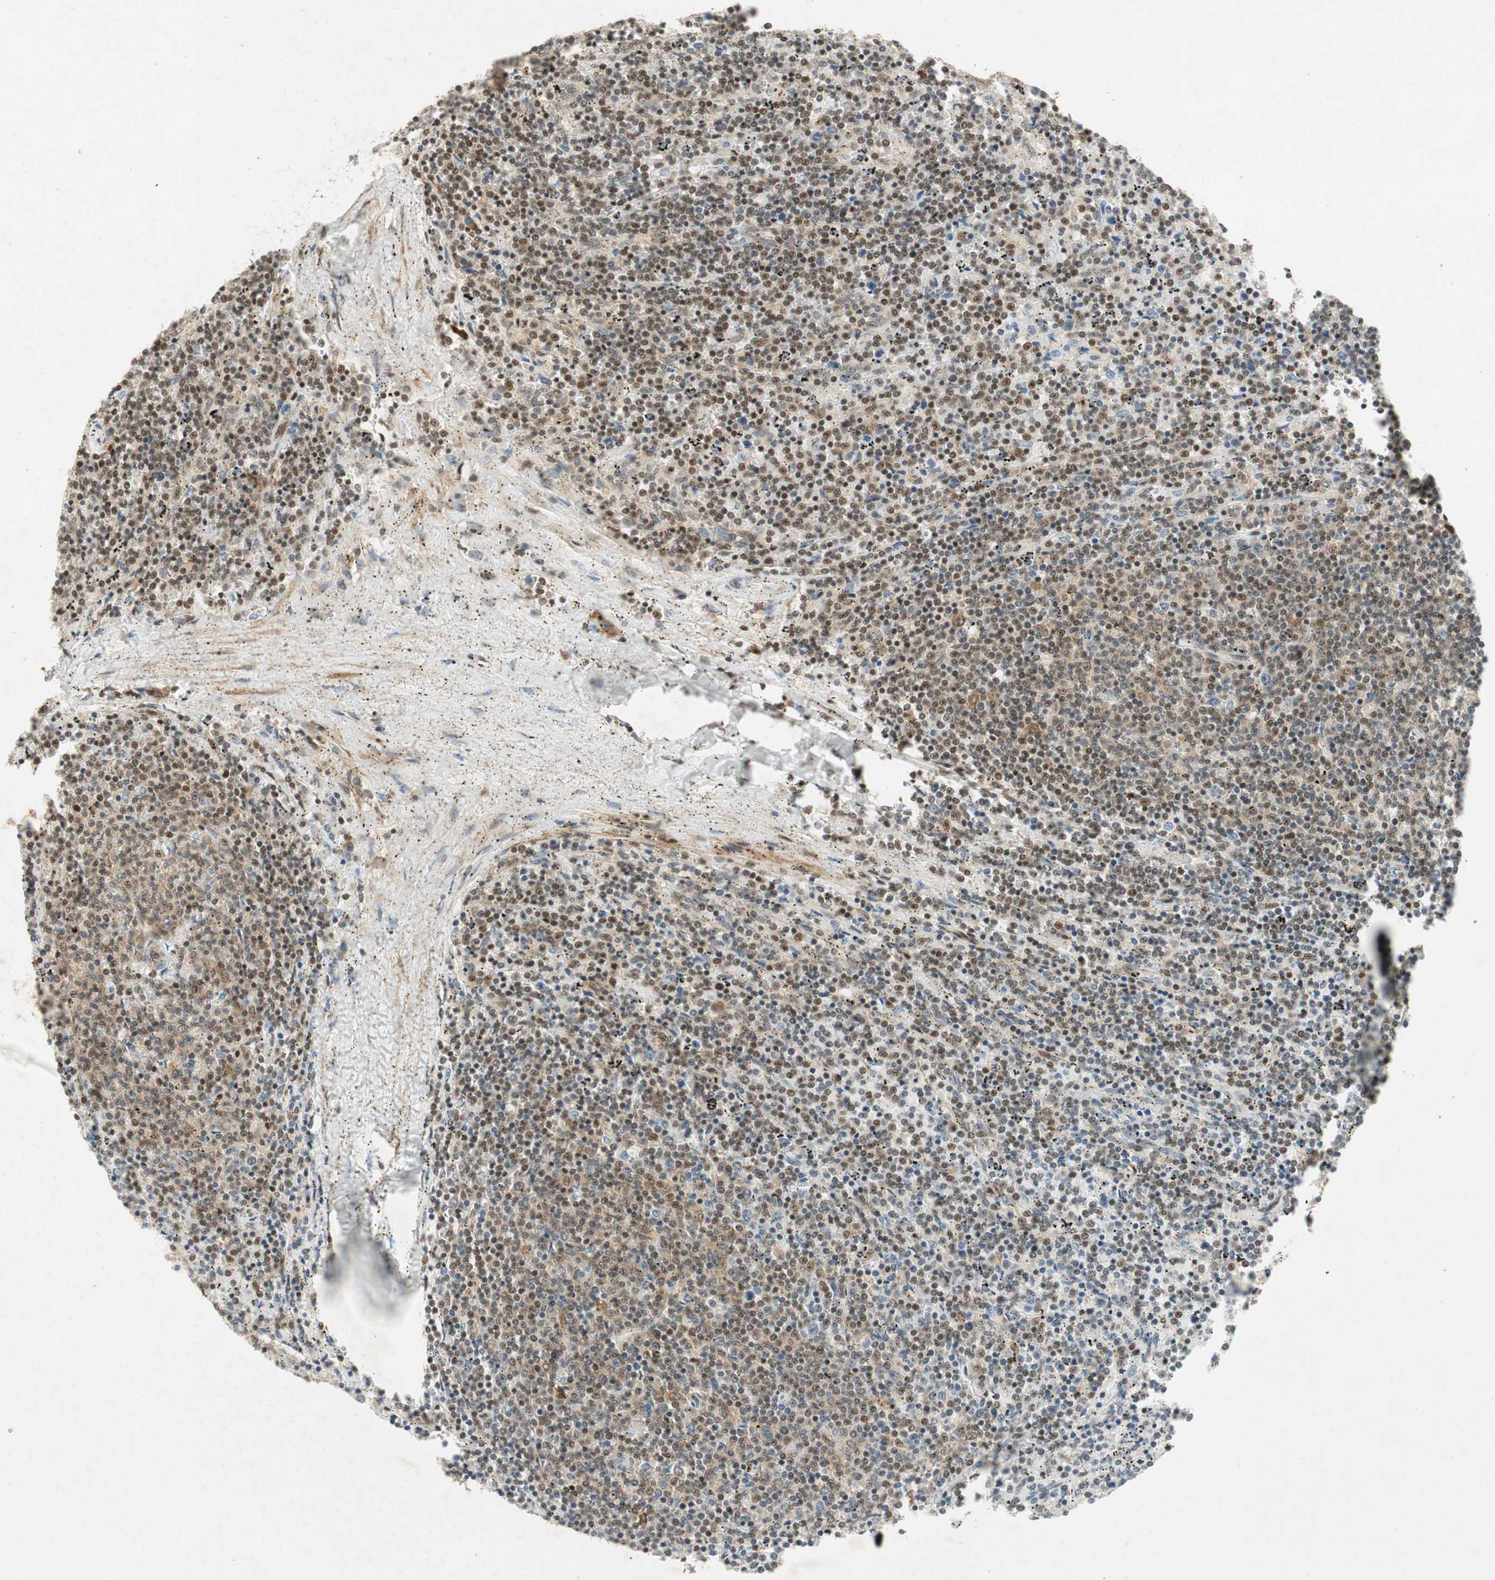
{"staining": {"intensity": "moderate", "quantity": "25%-75%", "location": "nuclear"}, "tissue": "lymphoma", "cell_type": "Tumor cells", "image_type": "cancer", "snomed": [{"axis": "morphology", "description": "Malignant lymphoma, non-Hodgkin's type, Low grade"}, {"axis": "topography", "description": "Spleen"}], "caption": "Protein analysis of low-grade malignant lymphoma, non-Hodgkin's type tissue demonstrates moderate nuclear expression in approximately 25%-75% of tumor cells. Nuclei are stained in blue.", "gene": "NCBP3", "patient": {"sex": "female", "age": 50}}